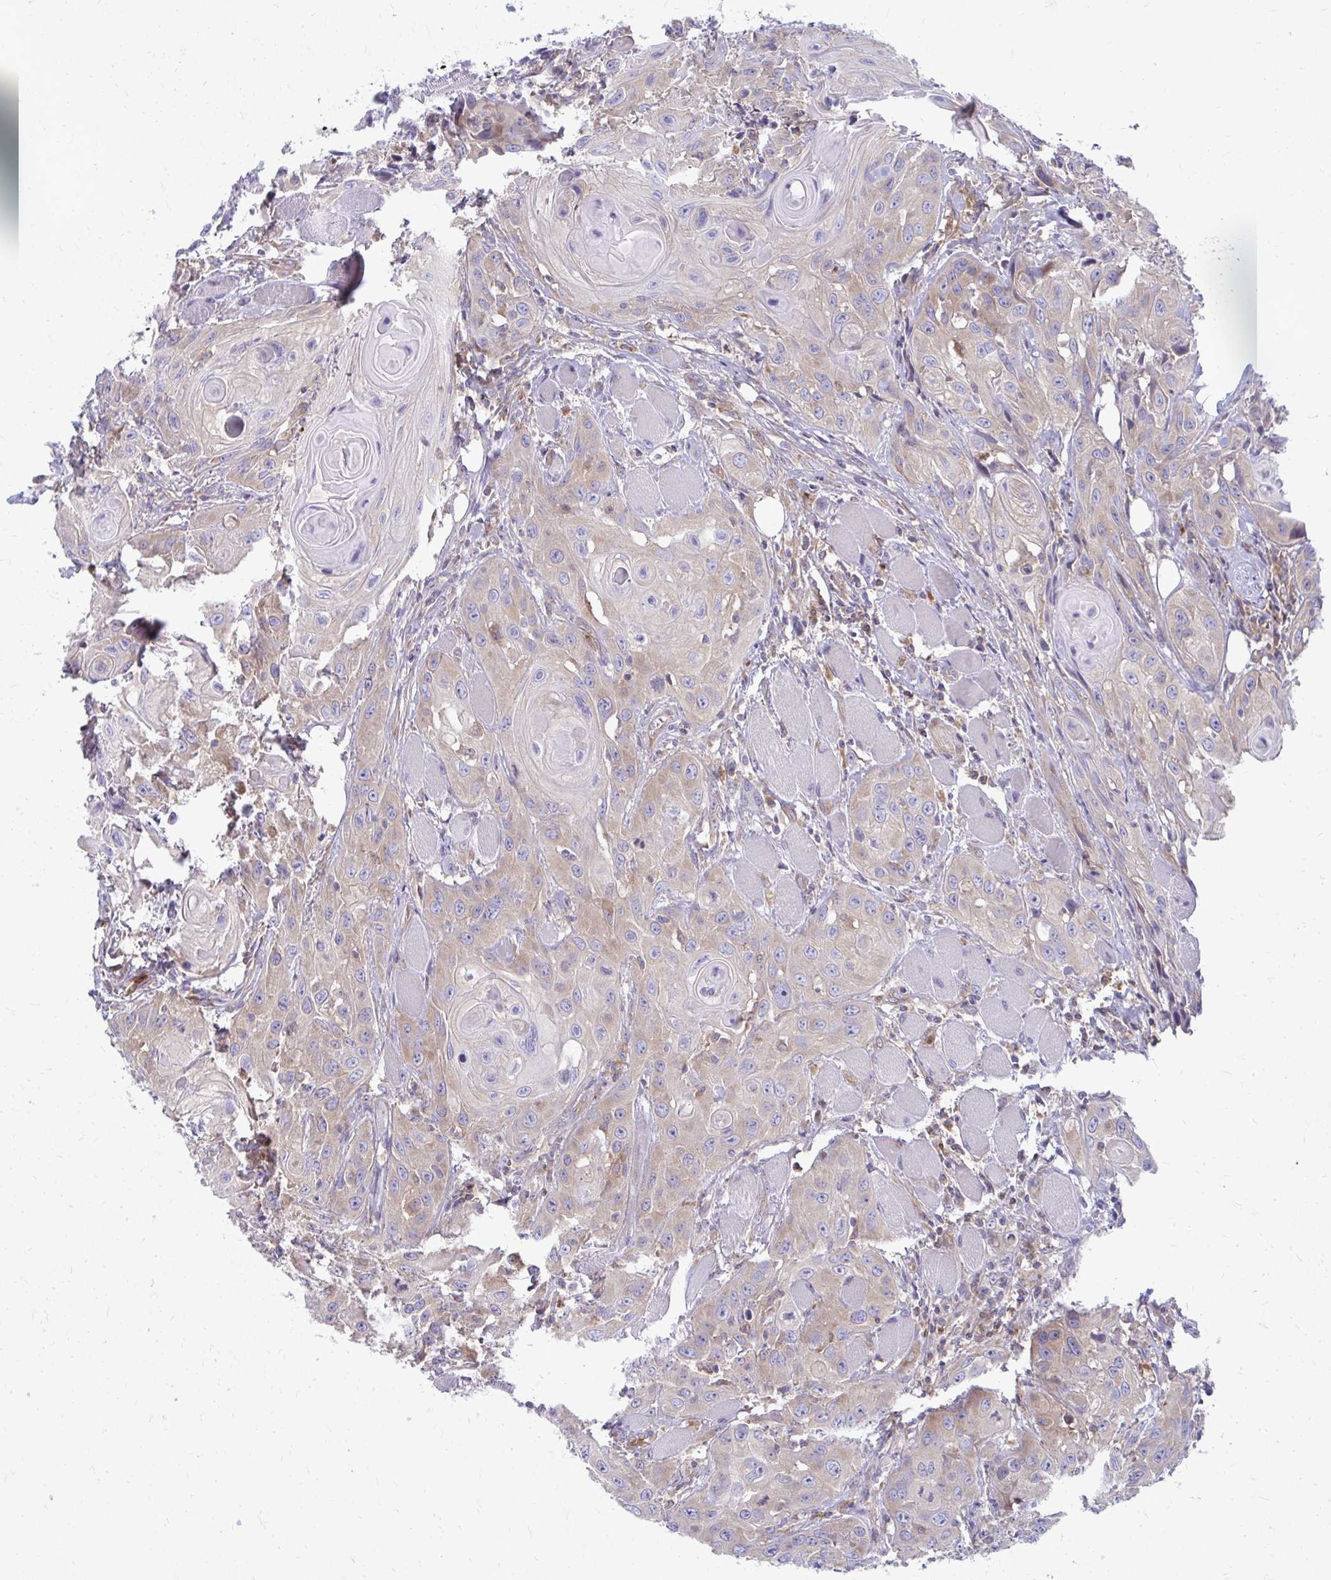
{"staining": {"intensity": "weak", "quantity": "25%-75%", "location": "cytoplasmic/membranous"}, "tissue": "head and neck cancer", "cell_type": "Tumor cells", "image_type": "cancer", "snomed": [{"axis": "morphology", "description": "Squamous cell carcinoma, NOS"}, {"axis": "topography", "description": "Oral tissue"}, {"axis": "topography", "description": "Head-Neck"}], "caption": "Weak cytoplasmic/membranous expression is identified in about 25%-75% of tumor cells in squamous cell carcinoma (head and neck).", "gene": "ASAP1", "patient": {"sex": "male", "age": 58}}